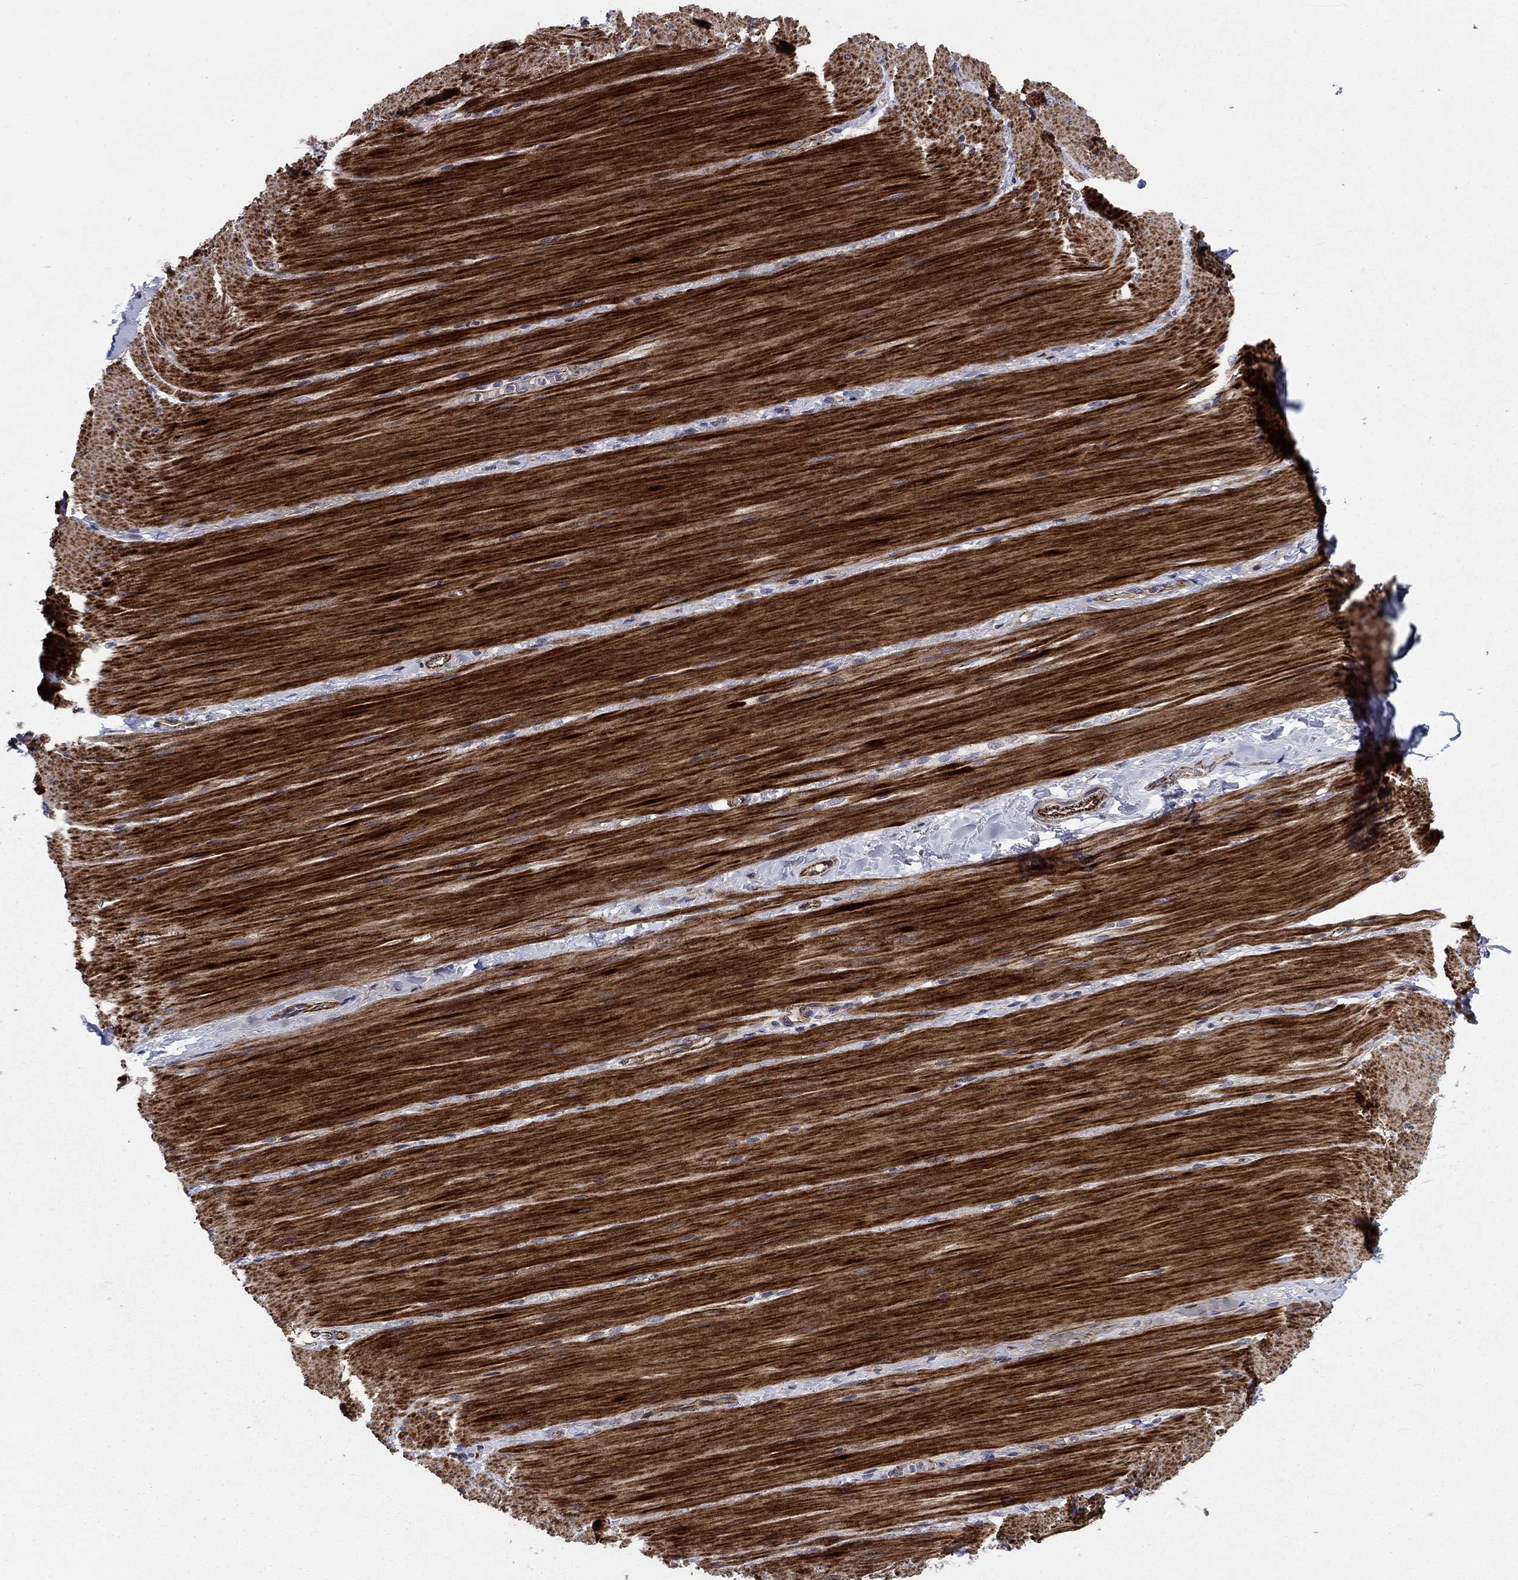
{"staining": {"intensity": "negative", "quantity": "none", "location": "none"}, "tissue": "adipose tissue", "cell_type": "Adipocytes", "image_type": "normal", "snomed": [{"axis": "morphology", "description": "Normal tissue, NOS"}, {"axis": "topography", "description": "Smooth muscle"}, {"axis": "topography", "description": "Duodenum"}, {"axis": "topography", "description": "Peripheral nerve tissue"}], "caption": "DAB (3,3'-diaminobenzidine) immunohistochemical staining of unremarkable adipose tissue displays no significant expression in adipocytes.", "gene": "SLC7A1", "patient": {"sex": "female", "age": 61}}